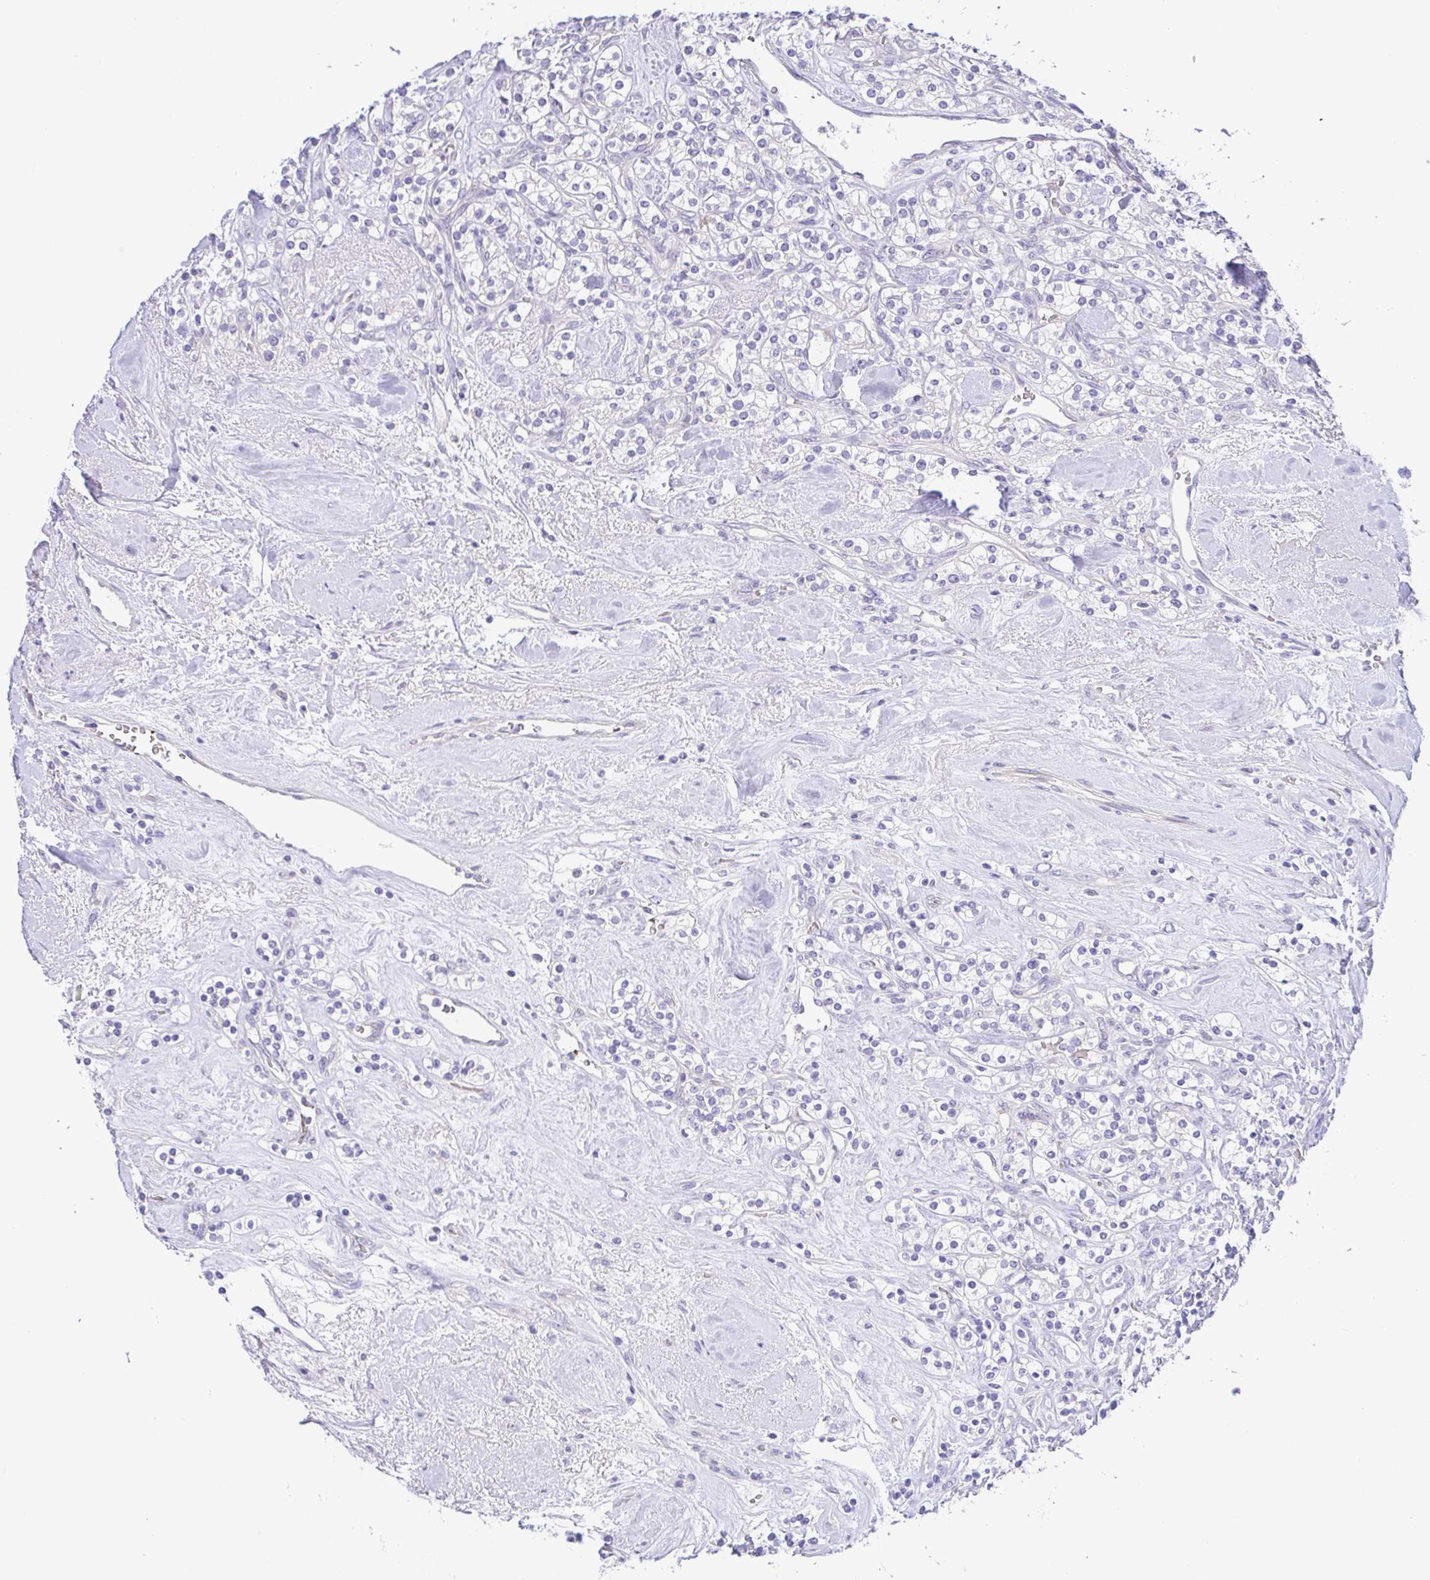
{"staining": {"intensity": "negative", "quantity": "none", "location": "none"}, "tissue": "renal cancer", "cell_type": "Tumor cells", "image_type": "cancer", "snomed": [{"axis": "morphology", "description": "Adenocarcinoma, NOS"}, {"axis": "topography", "description": "Kidney"}], "caption": "A high-resolution histopathology image shows immunohistochemistry staining of renal cancer (adenocarcinoma), which reveals no significant staining in tumor cells.", "gene": "EPB42", "patient": {"sex": "male", "age": 77}}